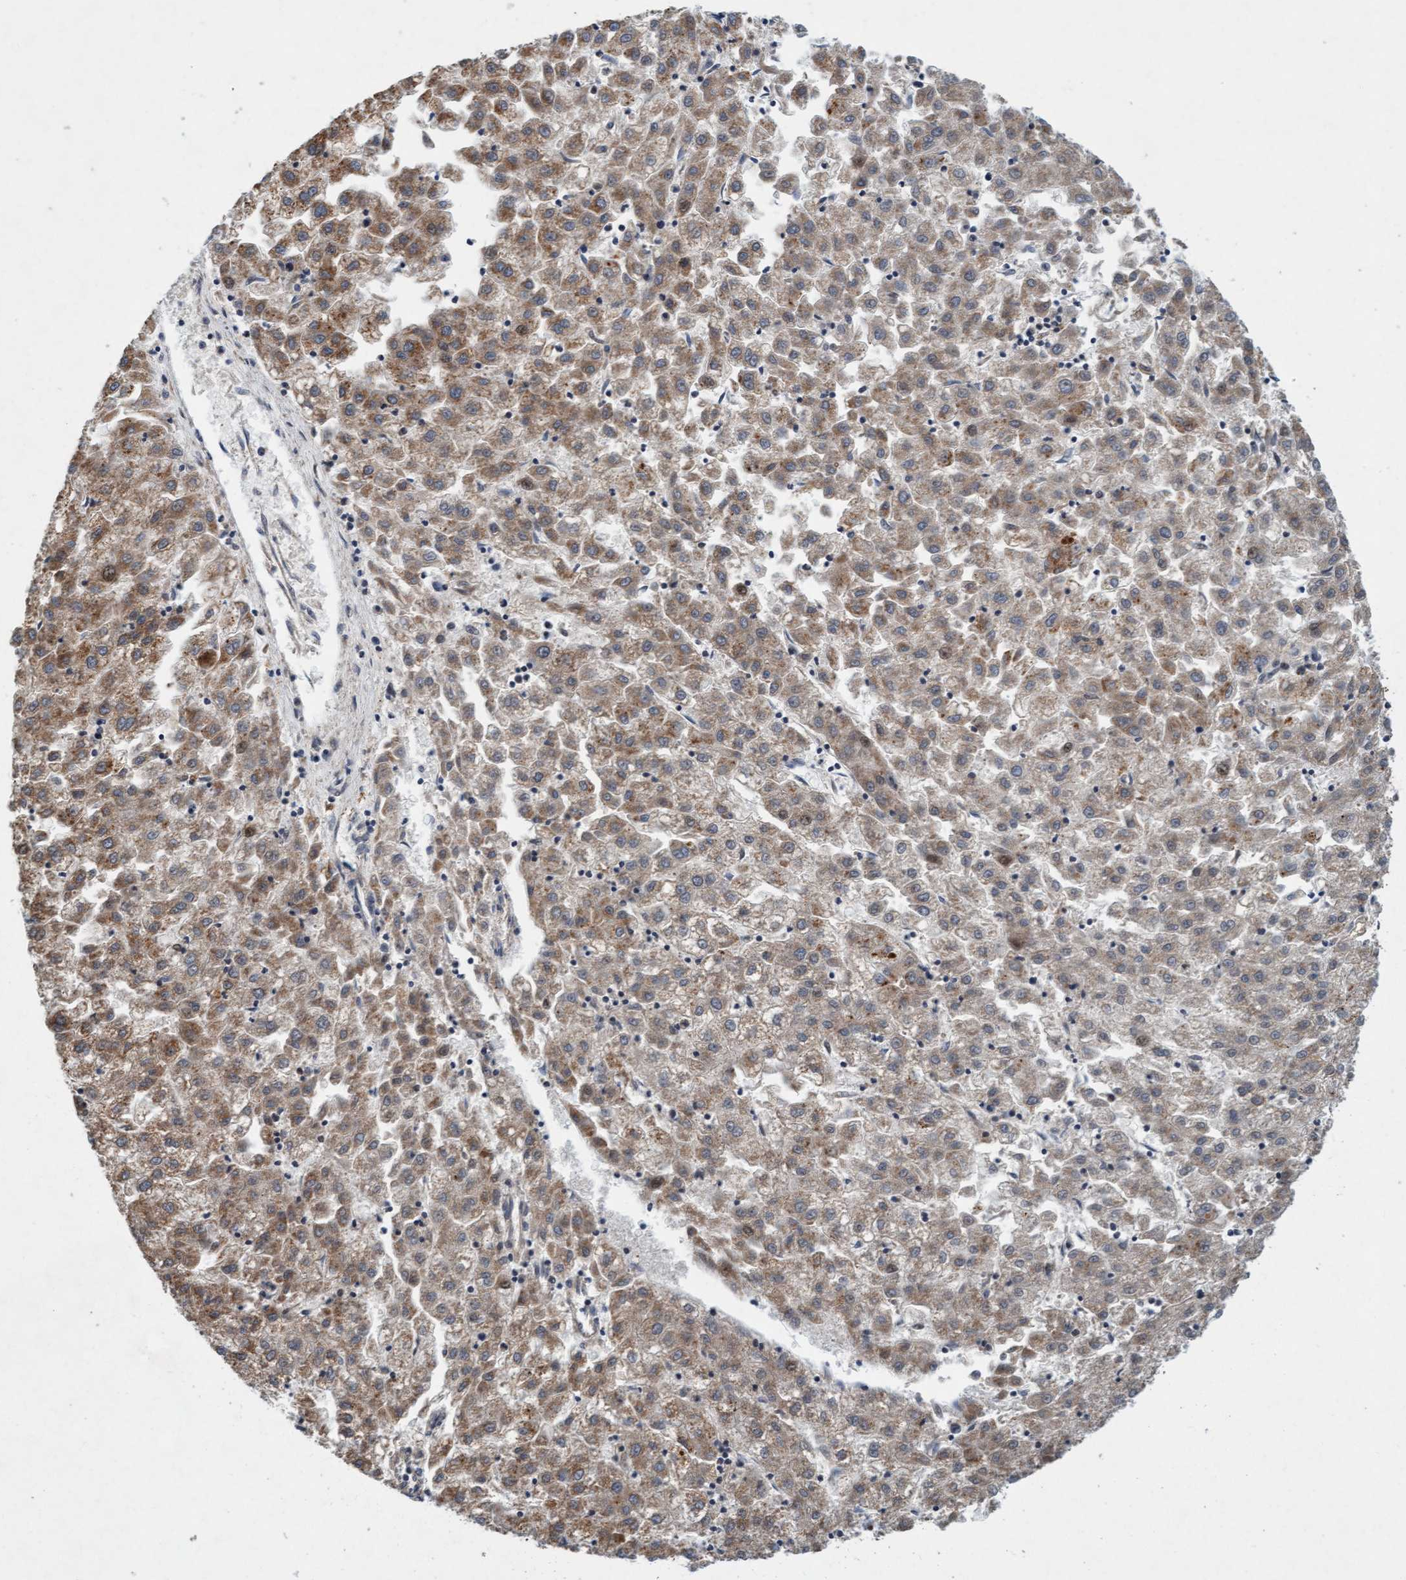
{"staining": {"intensity": "weak", "quantity": ">75%", "location": "cytoplasmic/membranous"}, "tissue": "liver cancer", "cell_type": "Tumor cells", "image_type": "cancer", "snomed": [{"axis": "morphology", "description": "Carcinoma, Hepatocellular, NOS"}, {"axis": "topography", "description": "Liver"}], "caption": "Protein positivity by immunohistochemistry (IHC) shows weak cytoplasmic/membranous expression in approximately >75% of tumor cells in liver cancer. Nuclei are stained in blue.", "gene": "TMEM70", "patient": {"sex": "male", "age": 72}}